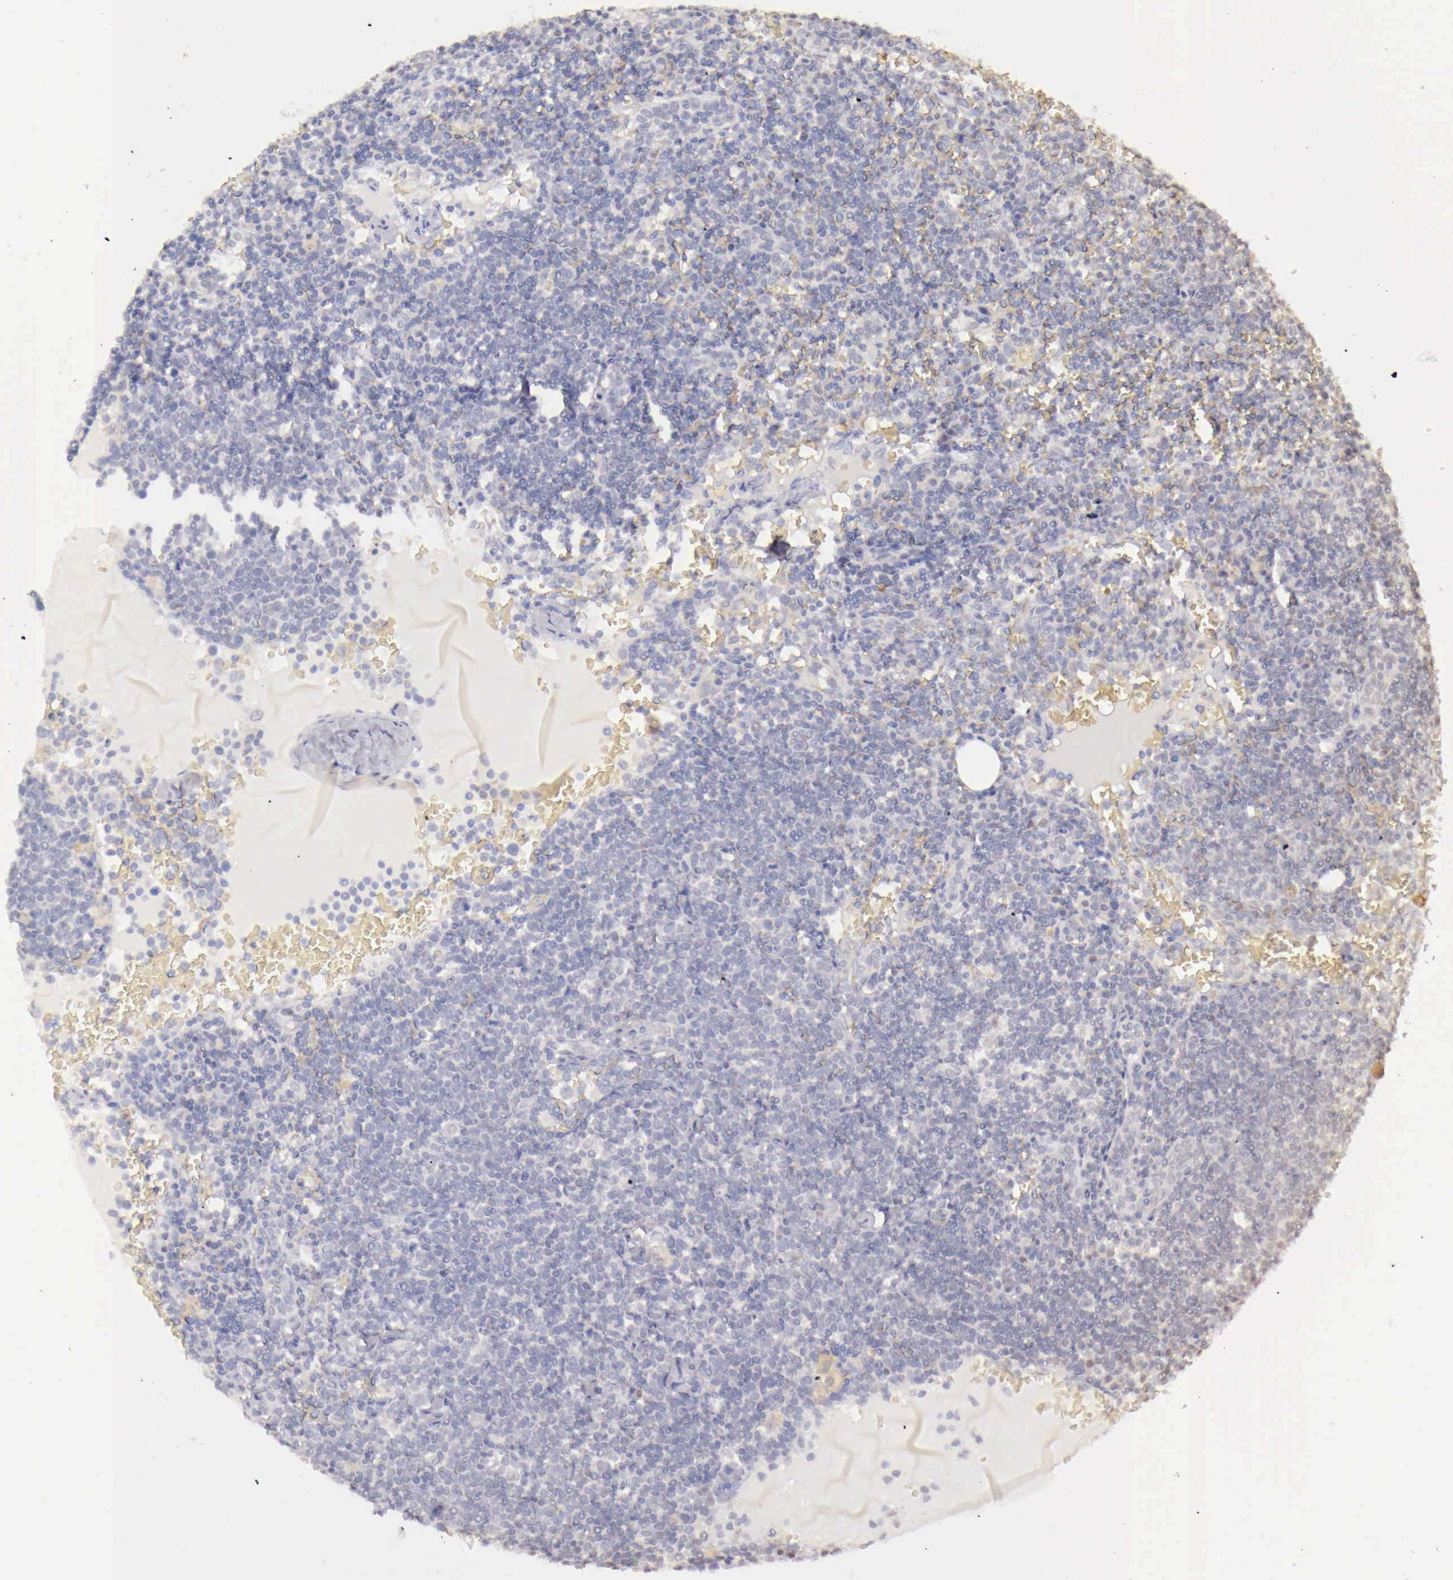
{"staining": {"intensity": "negative", "quantity": "none", "location": "none"}, "tissue": "lymphoma", "cell_type": "Tumor cells", "image_type": "cancer", "snomed": [{"axis": "morphology", "description": "Malignant lymphoma, non-Hodgkin's type, High grade"}, {"axis": "topography", "description": "Lymph node"}], "caption": "Tumor cells are negative for brown protein staining in high-grade malignant lymphoma, non-Hodgkin's type.", "gene": "UBA1", "patient": {"sex": "female", "age": 76}}